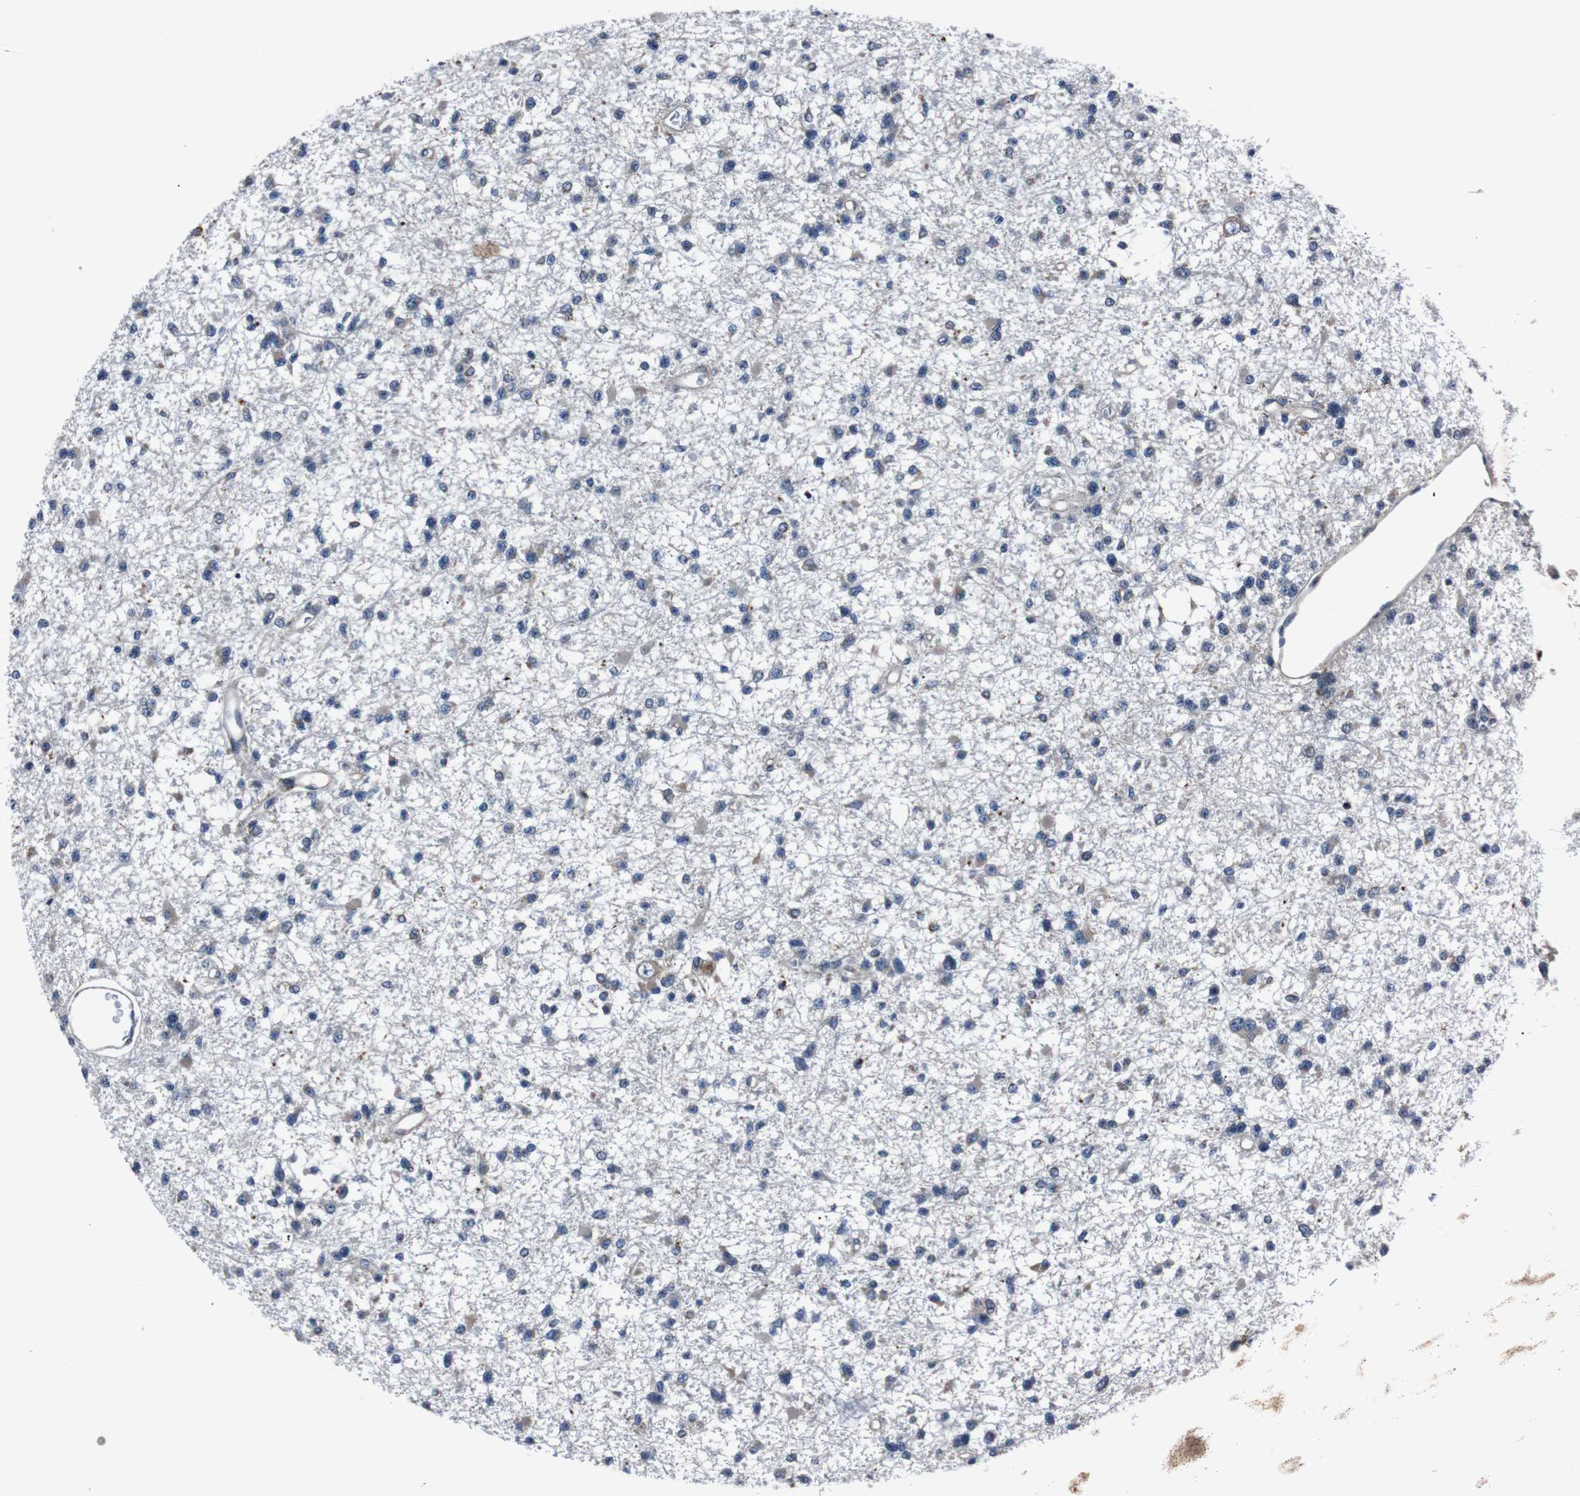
{"staining": {"intensity": "weak", "quantity": "25%-75%", "location": "cytoplasmic/membranous"}, "tissue": "glioma", "cell_type": "Tumor cells", "image_type": "cancer", "snomed": [{"axis": "morphology", "description": "Glioma, malignant, Low grade"}, {"axis": "topography", "description": "Brain"}], "caption": "This micrograph reveals low-grade glioma (malignant) stained with IHC to label a protein in brown. The cytoplasmic/membranous of tumor cells show weak positivity for the protein. Nuclei are counter-stained blue.", "gene": "SIGMAR1", "patient": {"sex": "female", "age": 22}}